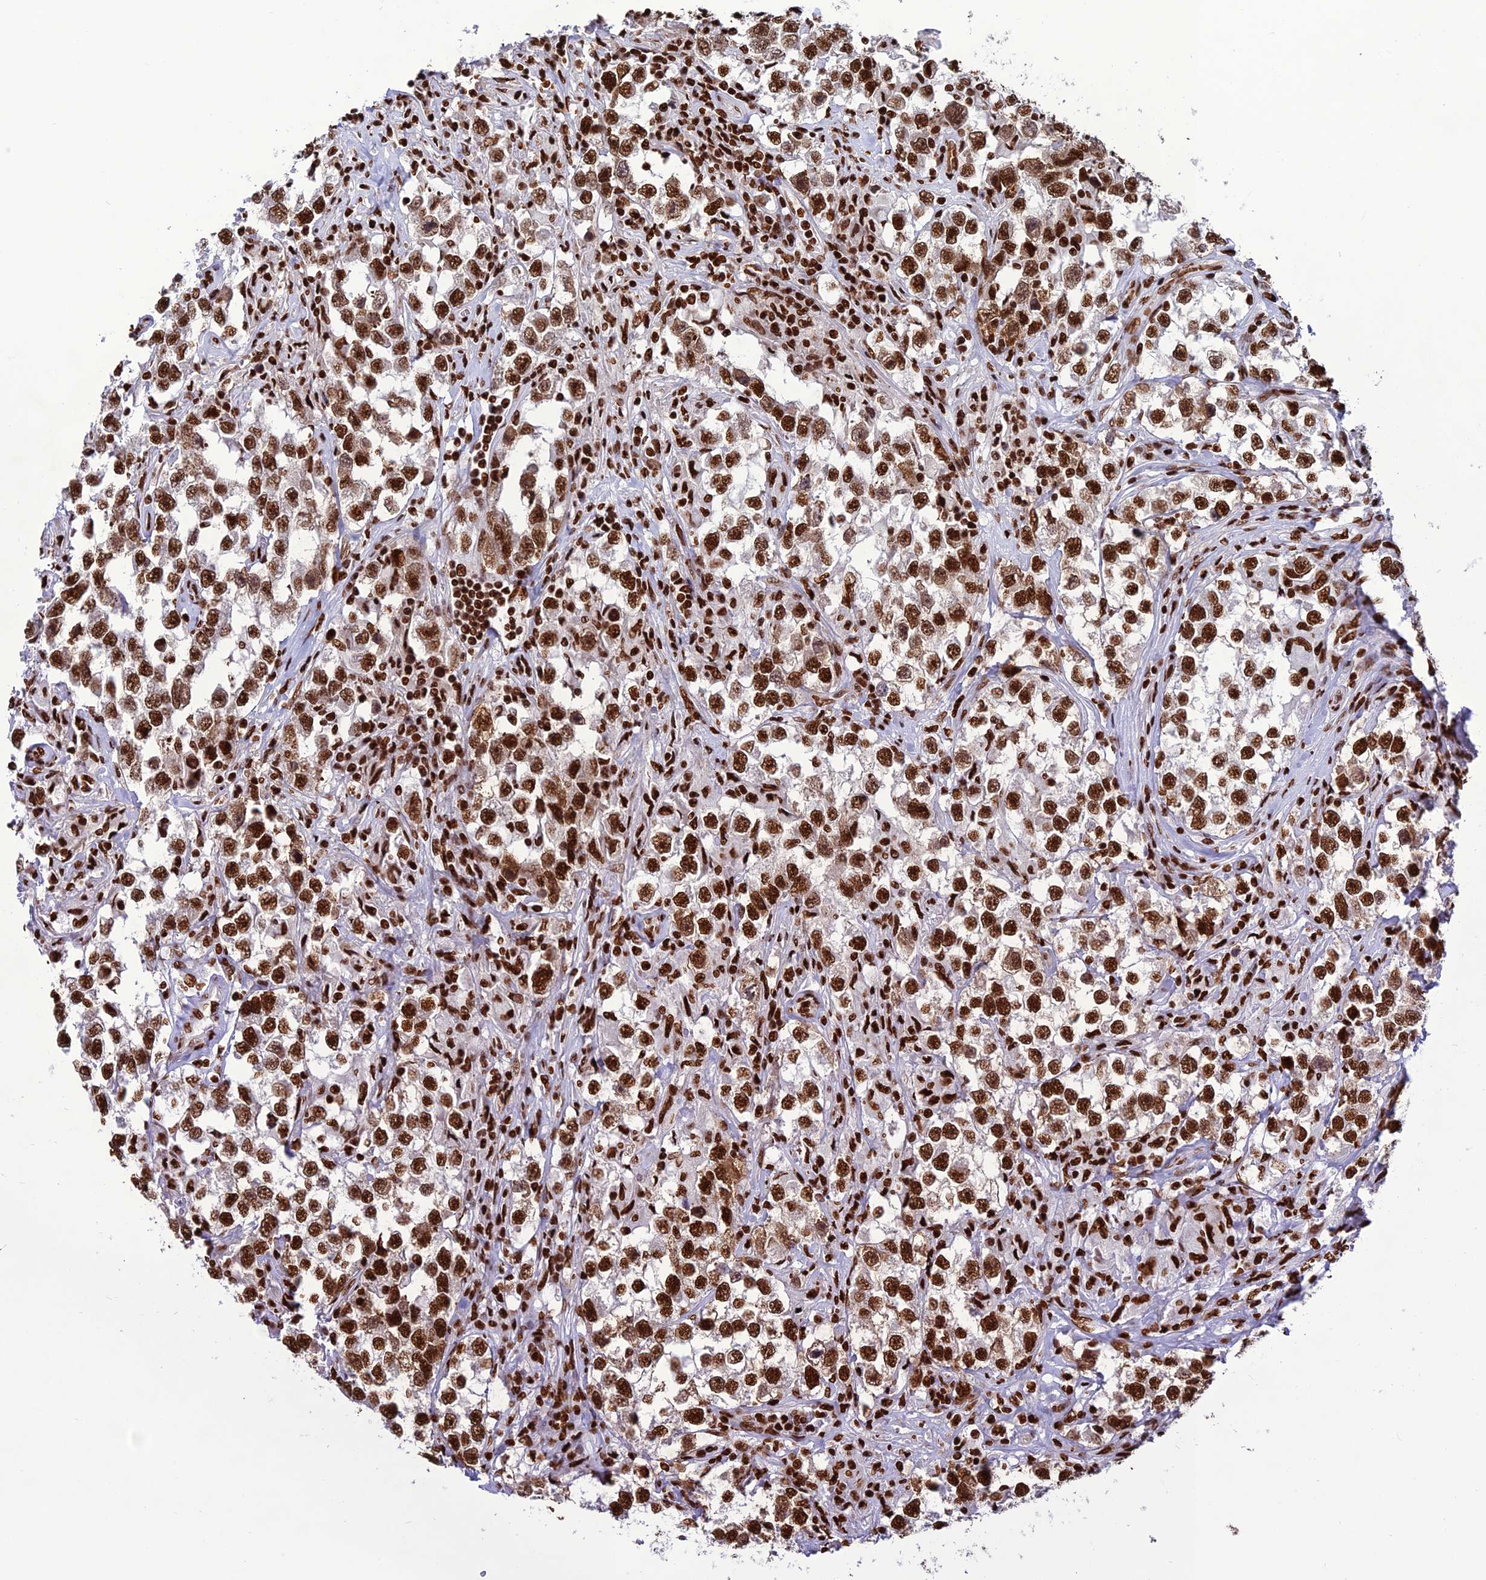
{"staining": {"intensity": "strong", "quantity": ">75%", "location": "nuclear"}, "tissue": "testis cancer", "cell_type": "Tumor cells", "image_type": "cancer", "snomed": [{"axis": "morphology", "description": "Seminoma, NOS"}, {"axis": "topography", "description": "Testis"}], "caption": "The photomicrograph reveals a brown stain indicating the presence of a protein in the nuclear of tumor cells in testis cancer (seminoma).", "gene": "INO80E", "patient": {"sex": "male", "age": 46}}